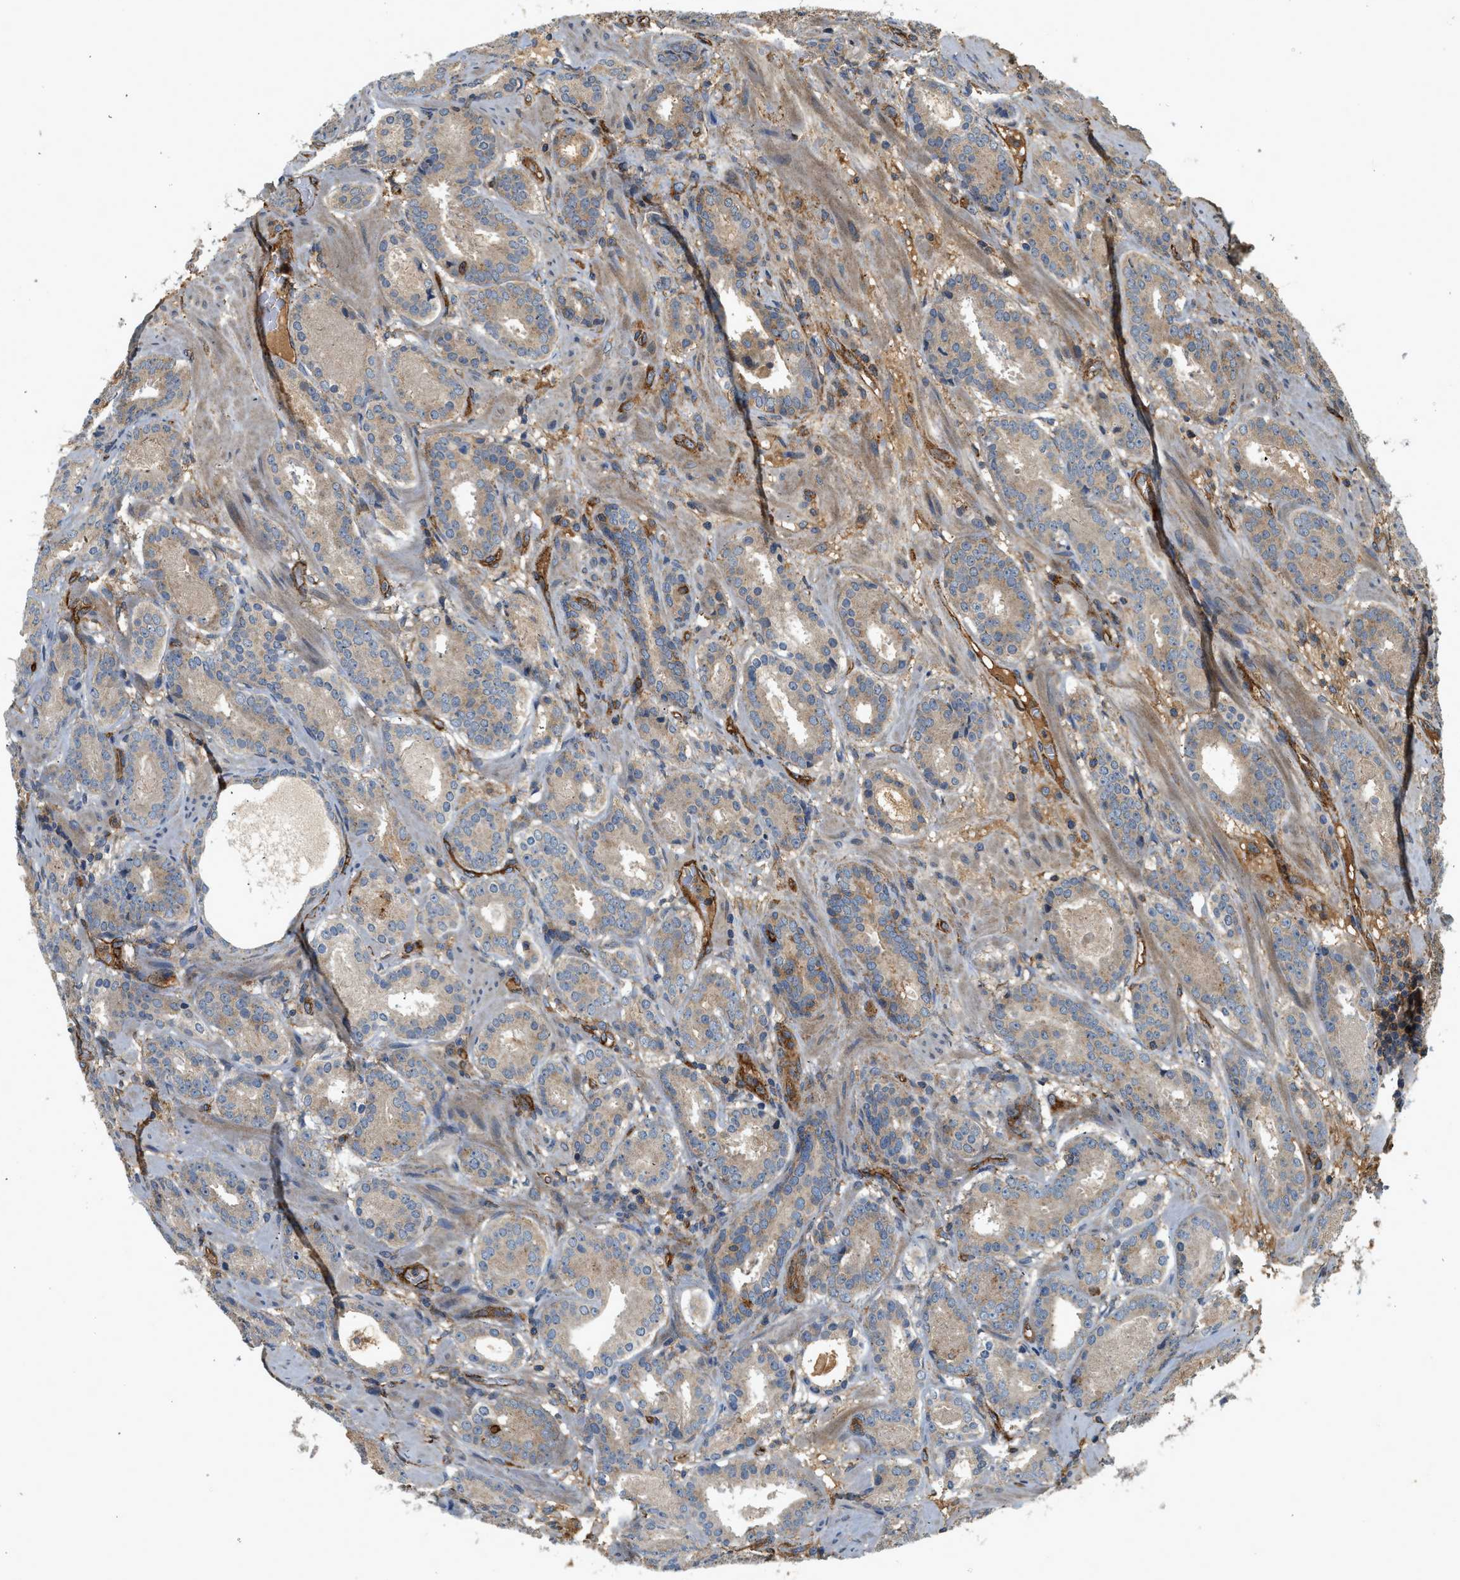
{"staining": {"intensity": "weak", "quantity": ">75%", "location": "cytoplasmic/membranous"}, "tissue": "prostate cancer", "cell_type": "Tumor cells", "image_type": "cancer", "snomed": [{"axis": "morphology", "description": "Adenocarcinoma, Low grade"}, {"axis": "topography", "description": "Prostate"}], "caption": "Immunohistochemical staining of human prostate cancer (low-grade adenocarcinoma) displays low levels of weak cytoplasmic/membranous protein expression in about >75% of tumor cells.", "gene": "HIP1", "patient": {"sex": "male", "age": 69}}